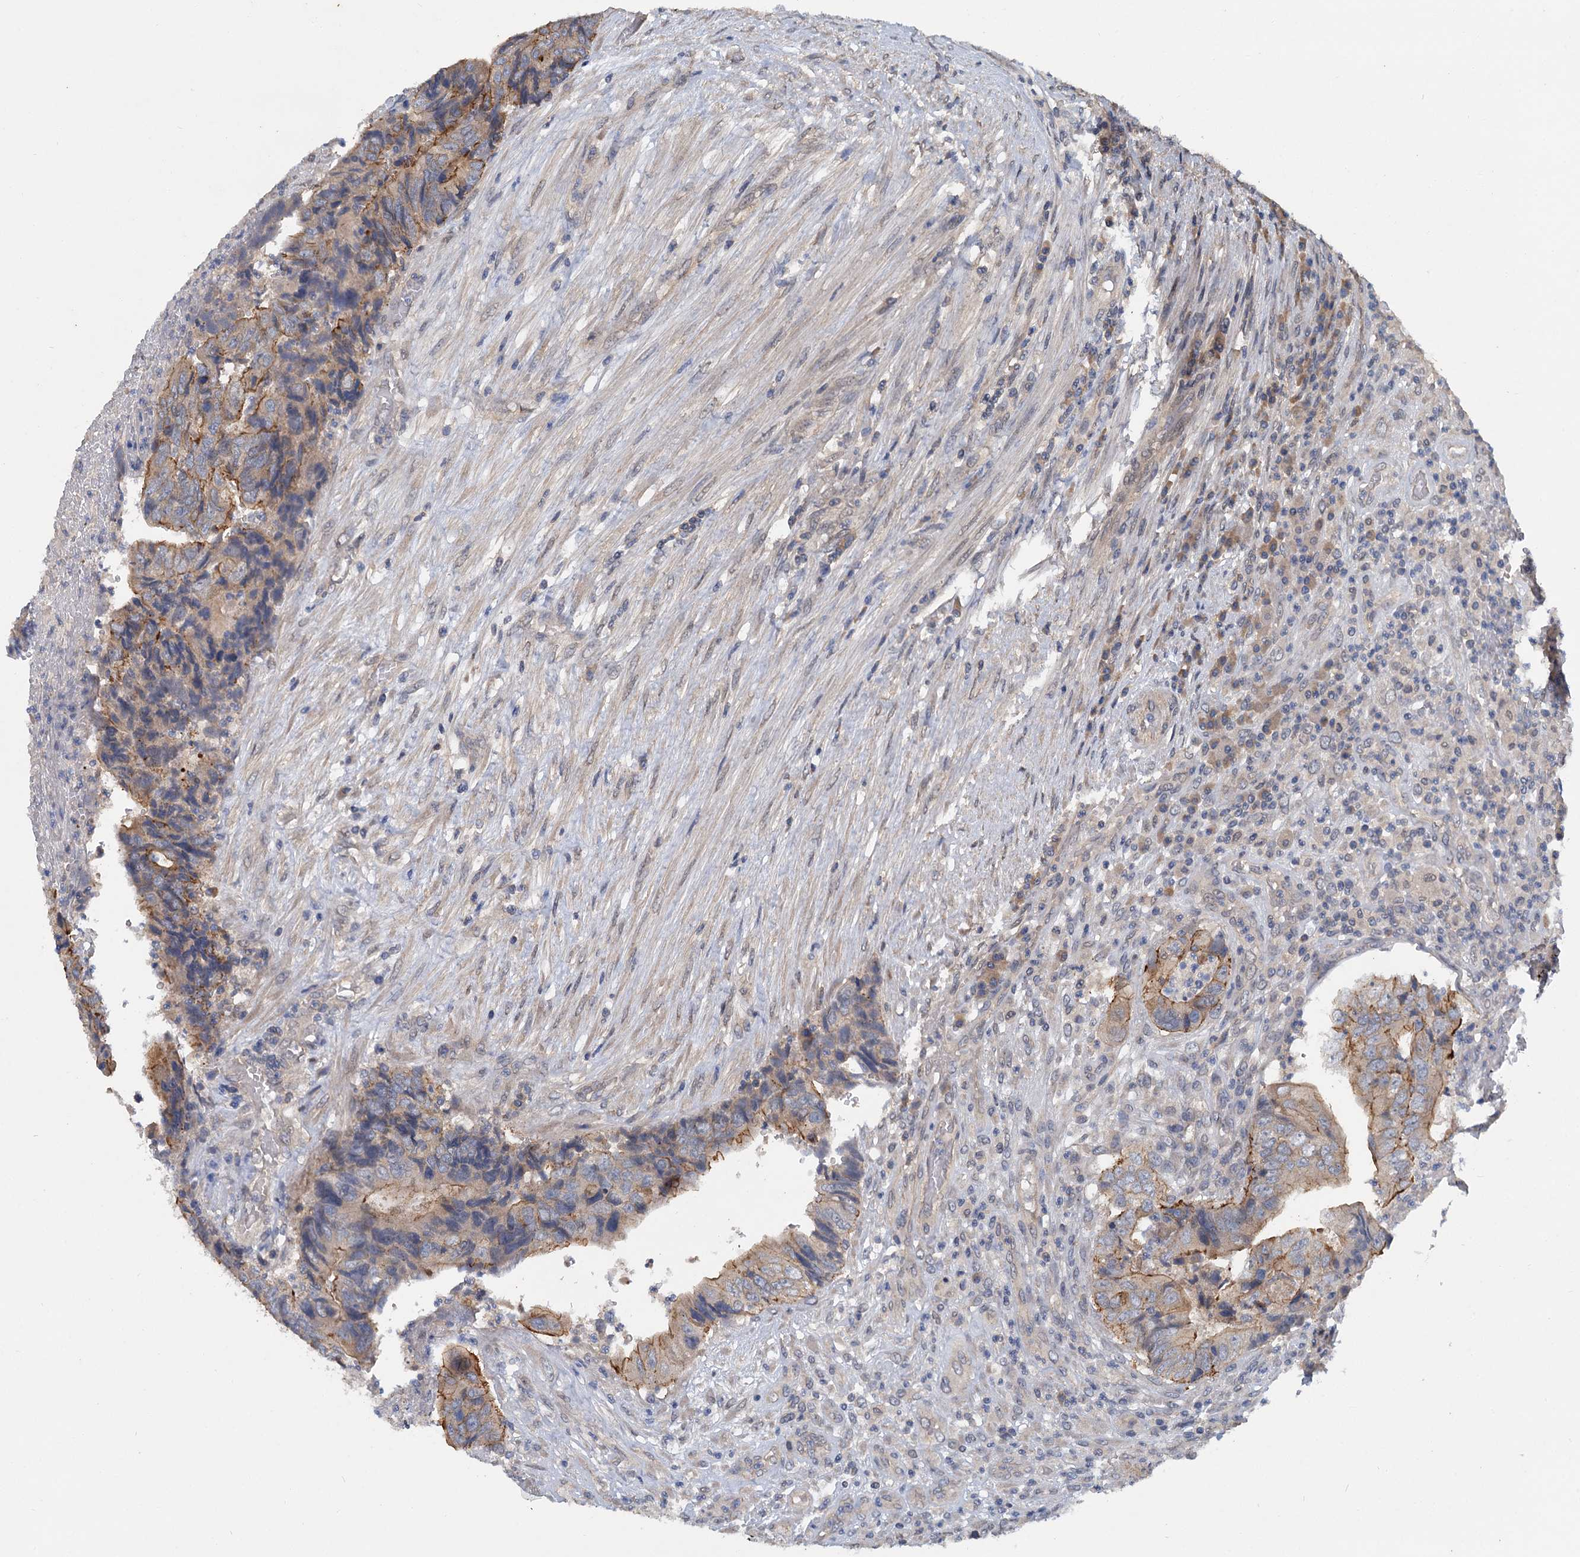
{"staining": {"intensity": "moderate", "quantity": "25%-75%", "location": "cytoplasmic/membranous"}, "tissue": "colorectal cancer", "cell_type": "Tumor cells", "image_type": "cancer", "snomed": [{"axis": "morphology", "description": "Adenocarcinoma, NOS"}, {"axis": "topography", "description": "Colon"}], "caption": "Immunohistochemical staining of adenocarcinoma (colorectal) demonstrates moderate cytoplasmic/membranous protein positivity in approximately 25%-75% of tumor cells. (Stains: DAB (3,3'-diaminobenzidine) in brown, nuclei in blue, Microscopy: brightfield microscopy at high magnification).", "gene": "ZNF324", "patient": {"sex": "female", "age": 67}}